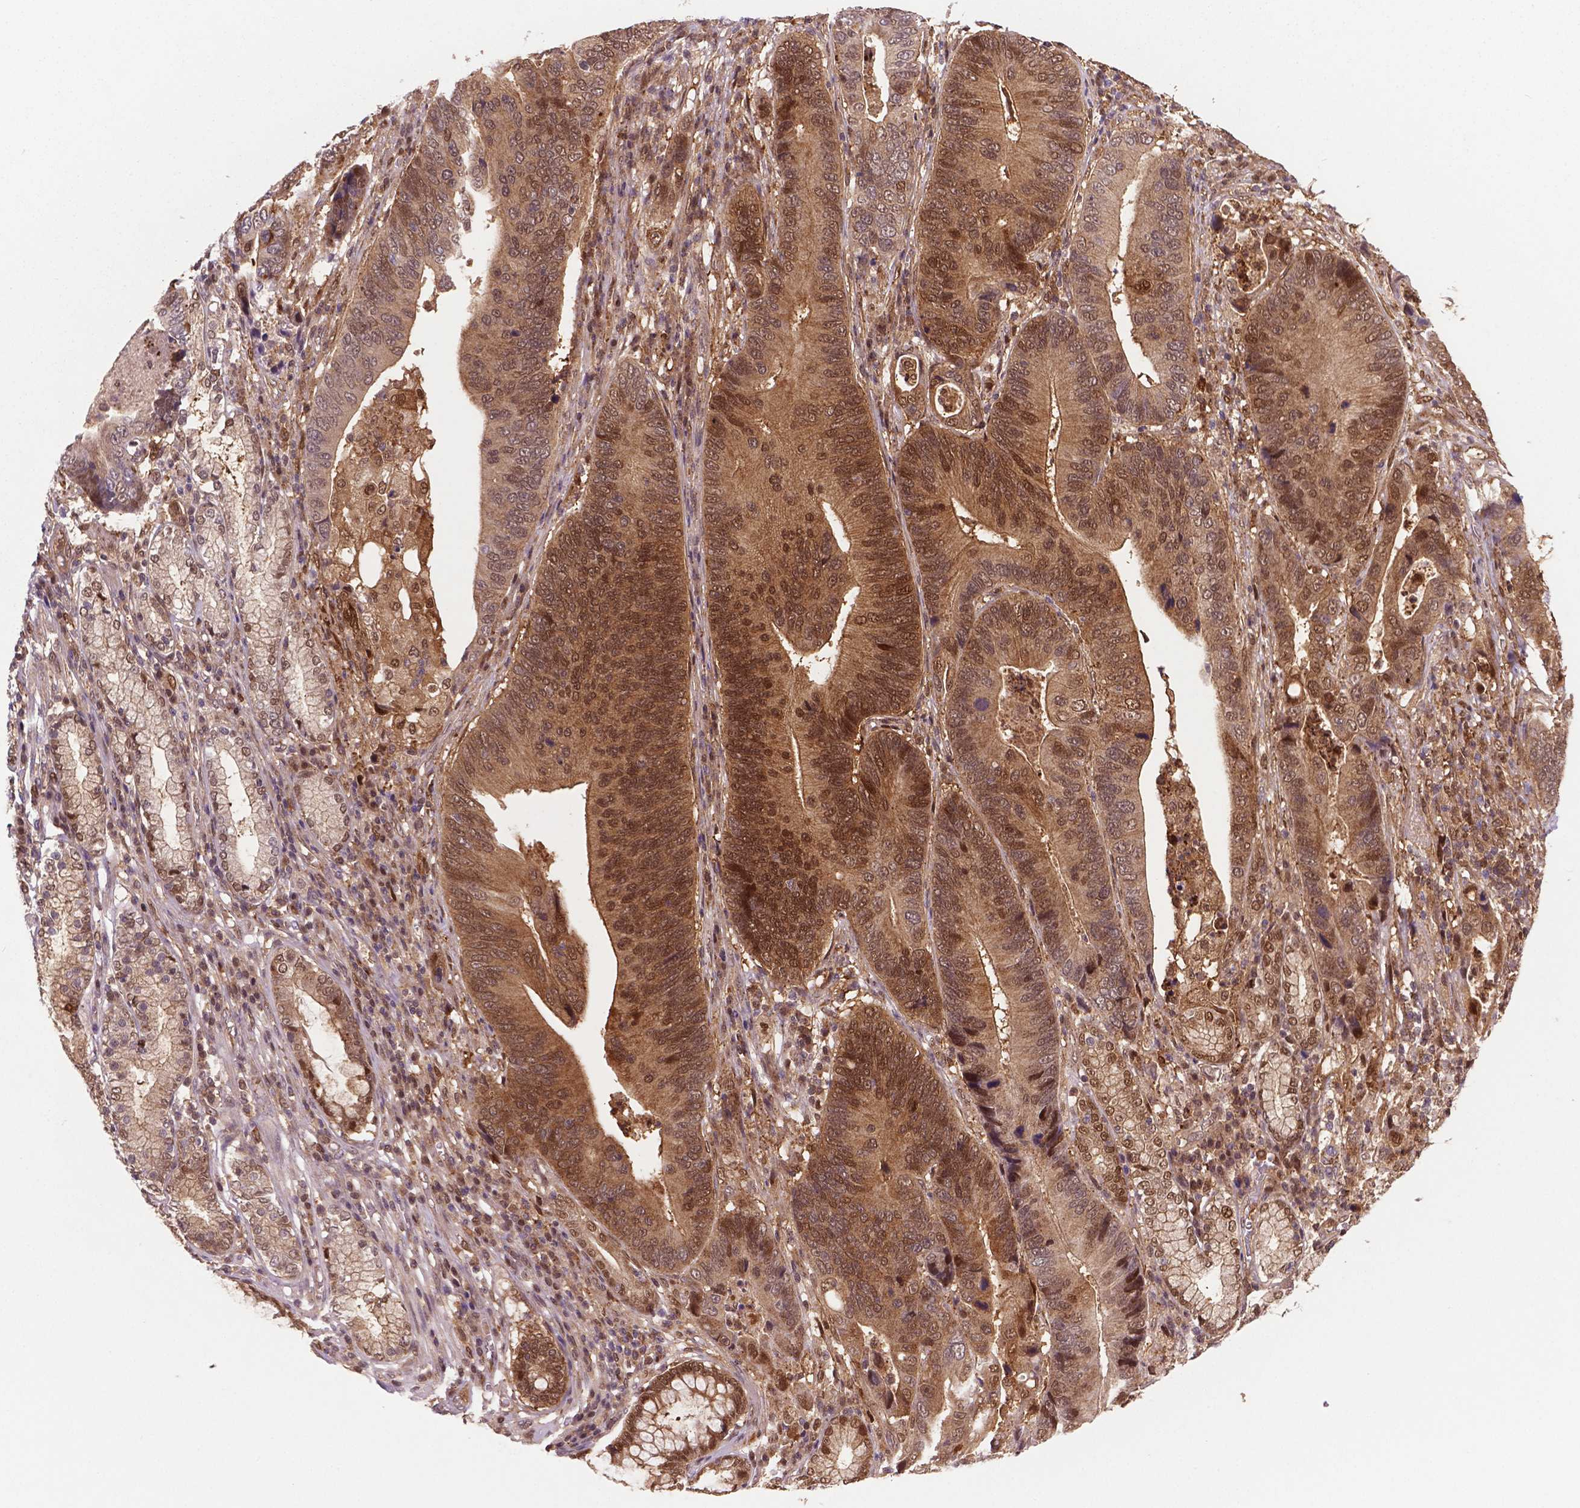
{"staining": {"intensity": "weak", "quantity": ">75%", "location": "cytoplasmic/membranous,nuclear"}, "tissue": "stomach cancer", "cell_type": "Tumor cells", "image_type": "cancer", "snomed": [{"axis": "morphology", "description": "Adenocarcinoma, NOS"}, {"axis": "topography", "description": "Stomach"}], "caption": "About >75% of tumor cells in adenocarcinoma (stomach) show weak cytoplasmic/membranous and nuclear protein staining as visualized by brown immunohistochemical staining.", "gene": "PLIN3", "patient": {"sex": "male", "age": 84}}